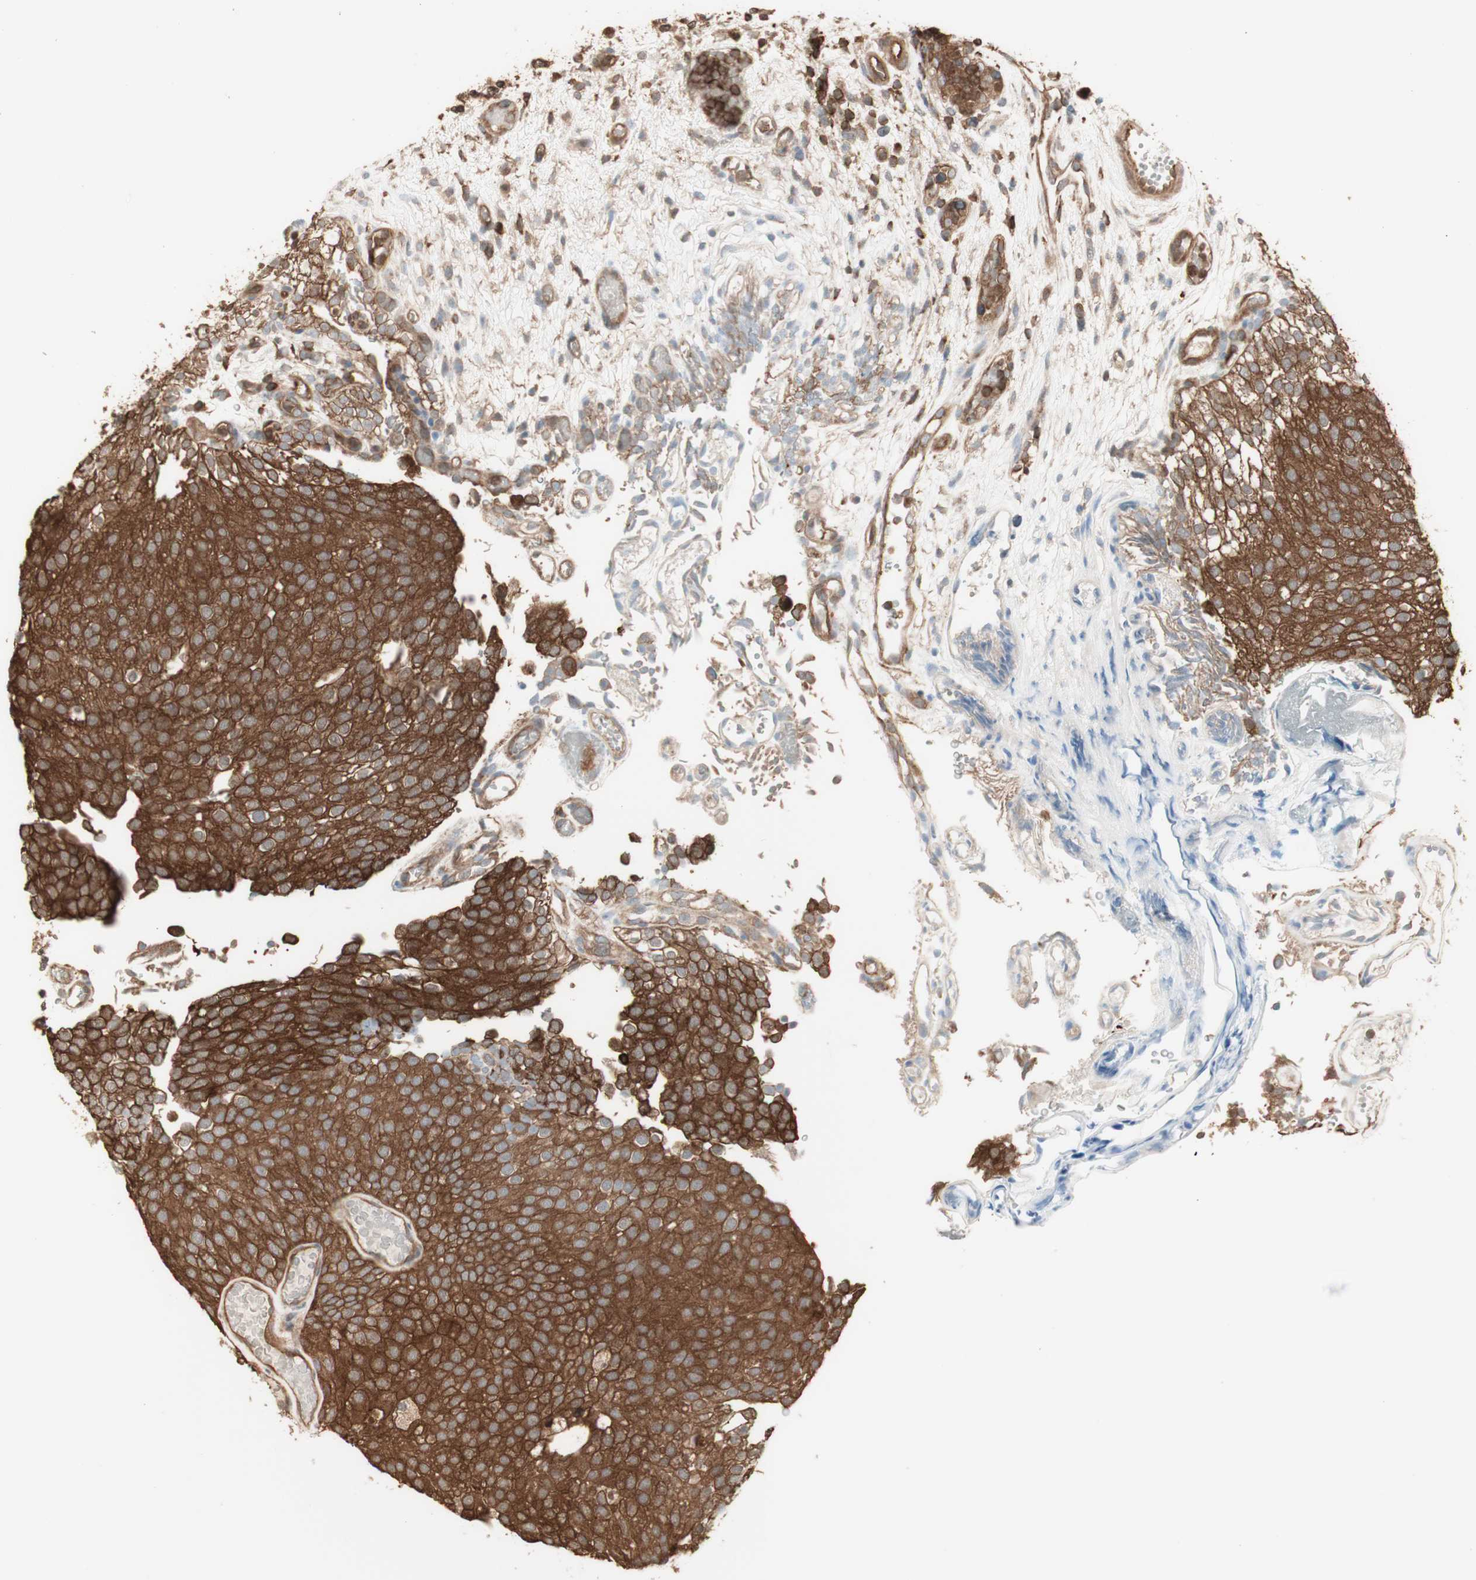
{"staining": {"intensity": "moderate", "quantity": ">75%", "location": "cytoplasmic/membranous"}, "tissue": "urothelial cancer", "cell_type": "Tumor cells", "image_type": "cancer", "snomed": [{"axis": "morphology", "description": "Urothelial carcinoma, Low grade"}, {"axis": "topography", "description": "Urinary bladder"}], "caption": "Immunohistochemistry (DAB (3,3'-diaminobenzidine)) staining of human urothelial cancer reveals moderate cytoplasmic/membranous protein expression in approximately >75% of tumor cells. (Brightfield microscopy of DAB IHC at high magnification).", "gene": "YWHAB", "patient": {"sex": "male", "age": 78}}